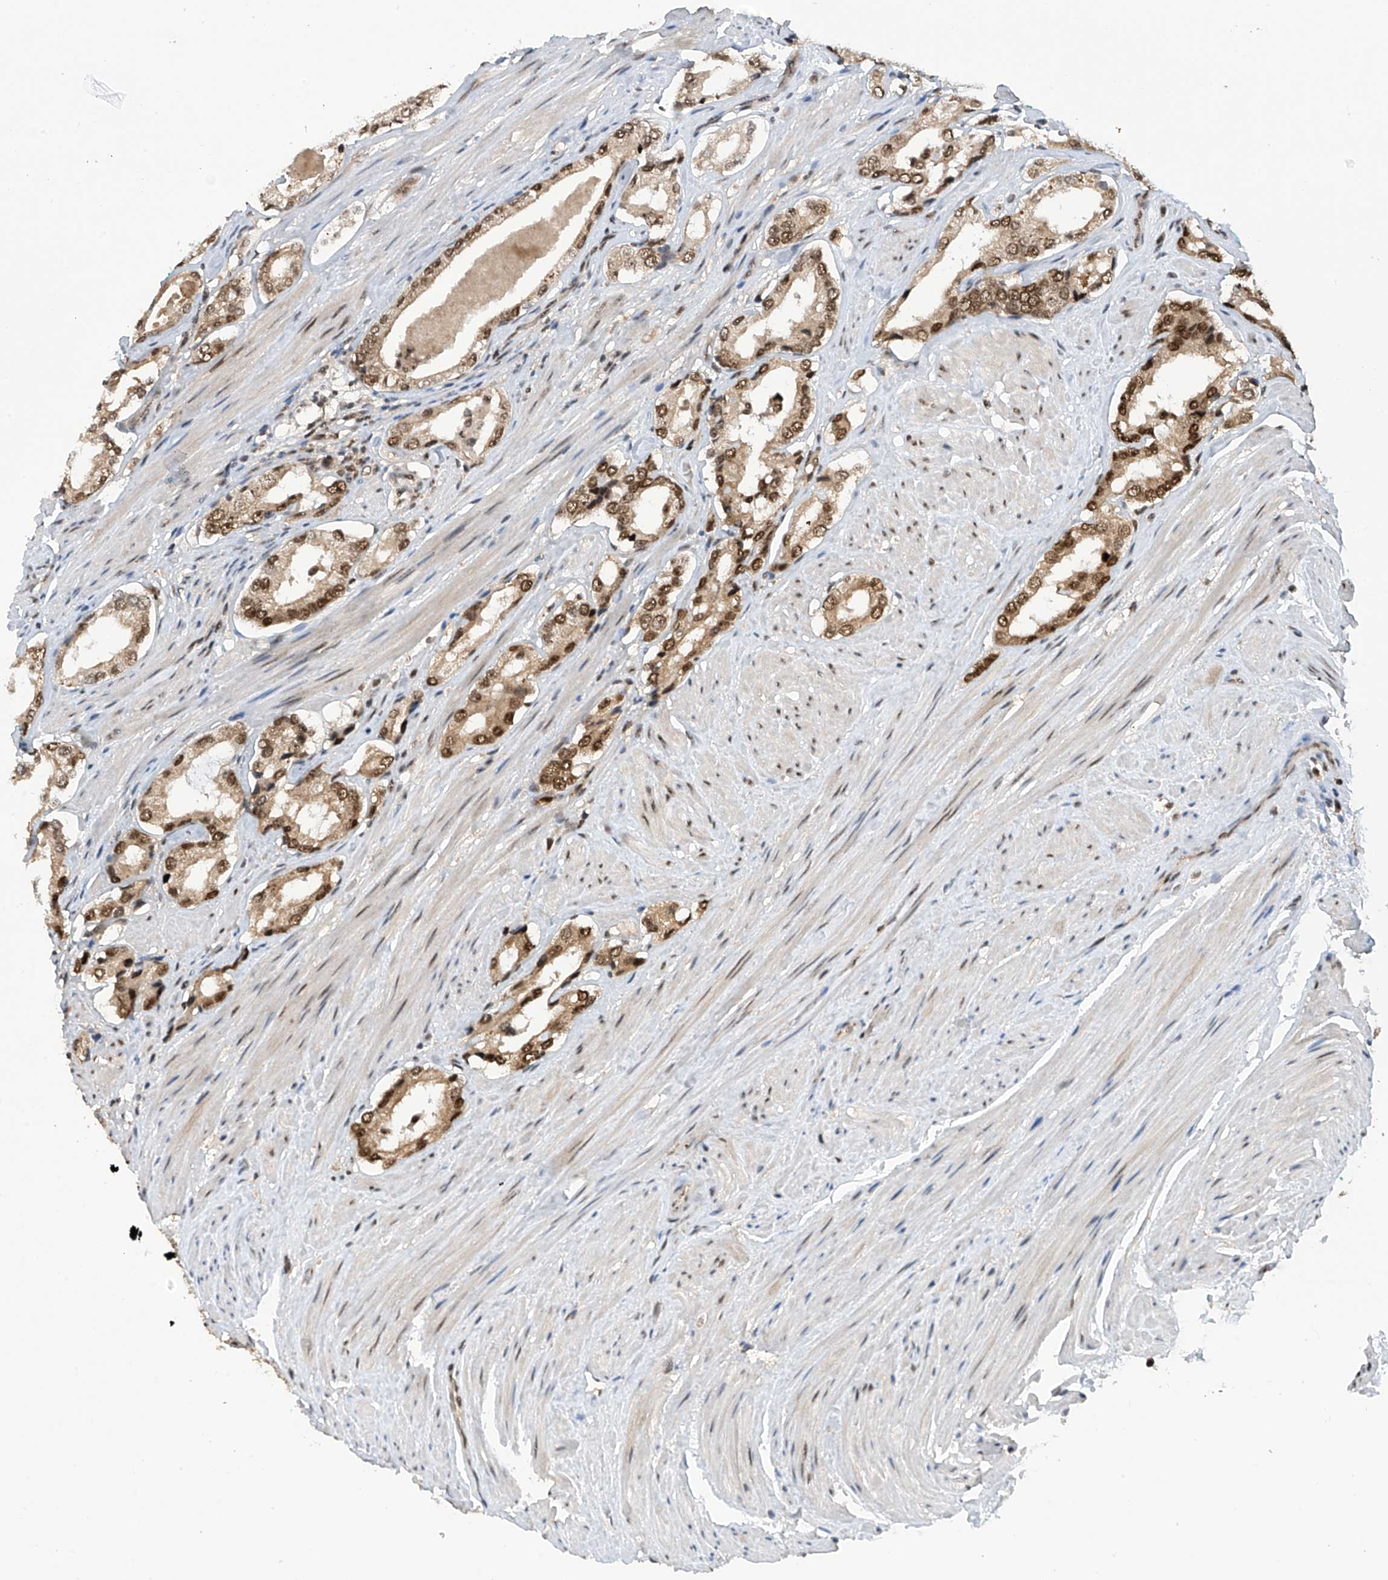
{"staining": {"intensity": "moderate", "quantity": ">75%", "location": "cytoplasmic/membranous,nuclear"}, "tissue": "prostate cancer", "cell_type": "Tumor cells", "image_type": "cancer", "snomed": [{"axis": "morphology", "description": "Adenocarcinoma, Low grade"}, {"axis": "topography", "description": "Prostate"}], "caption": "Moderate cytoplasmic/membranous and nuclear protein staining is present in approximately >75% of tumor cells in prostate low-grade adenocarcinoma.", "gene": "RPAIN", "patient": {"sex": "male", "age": 54}}